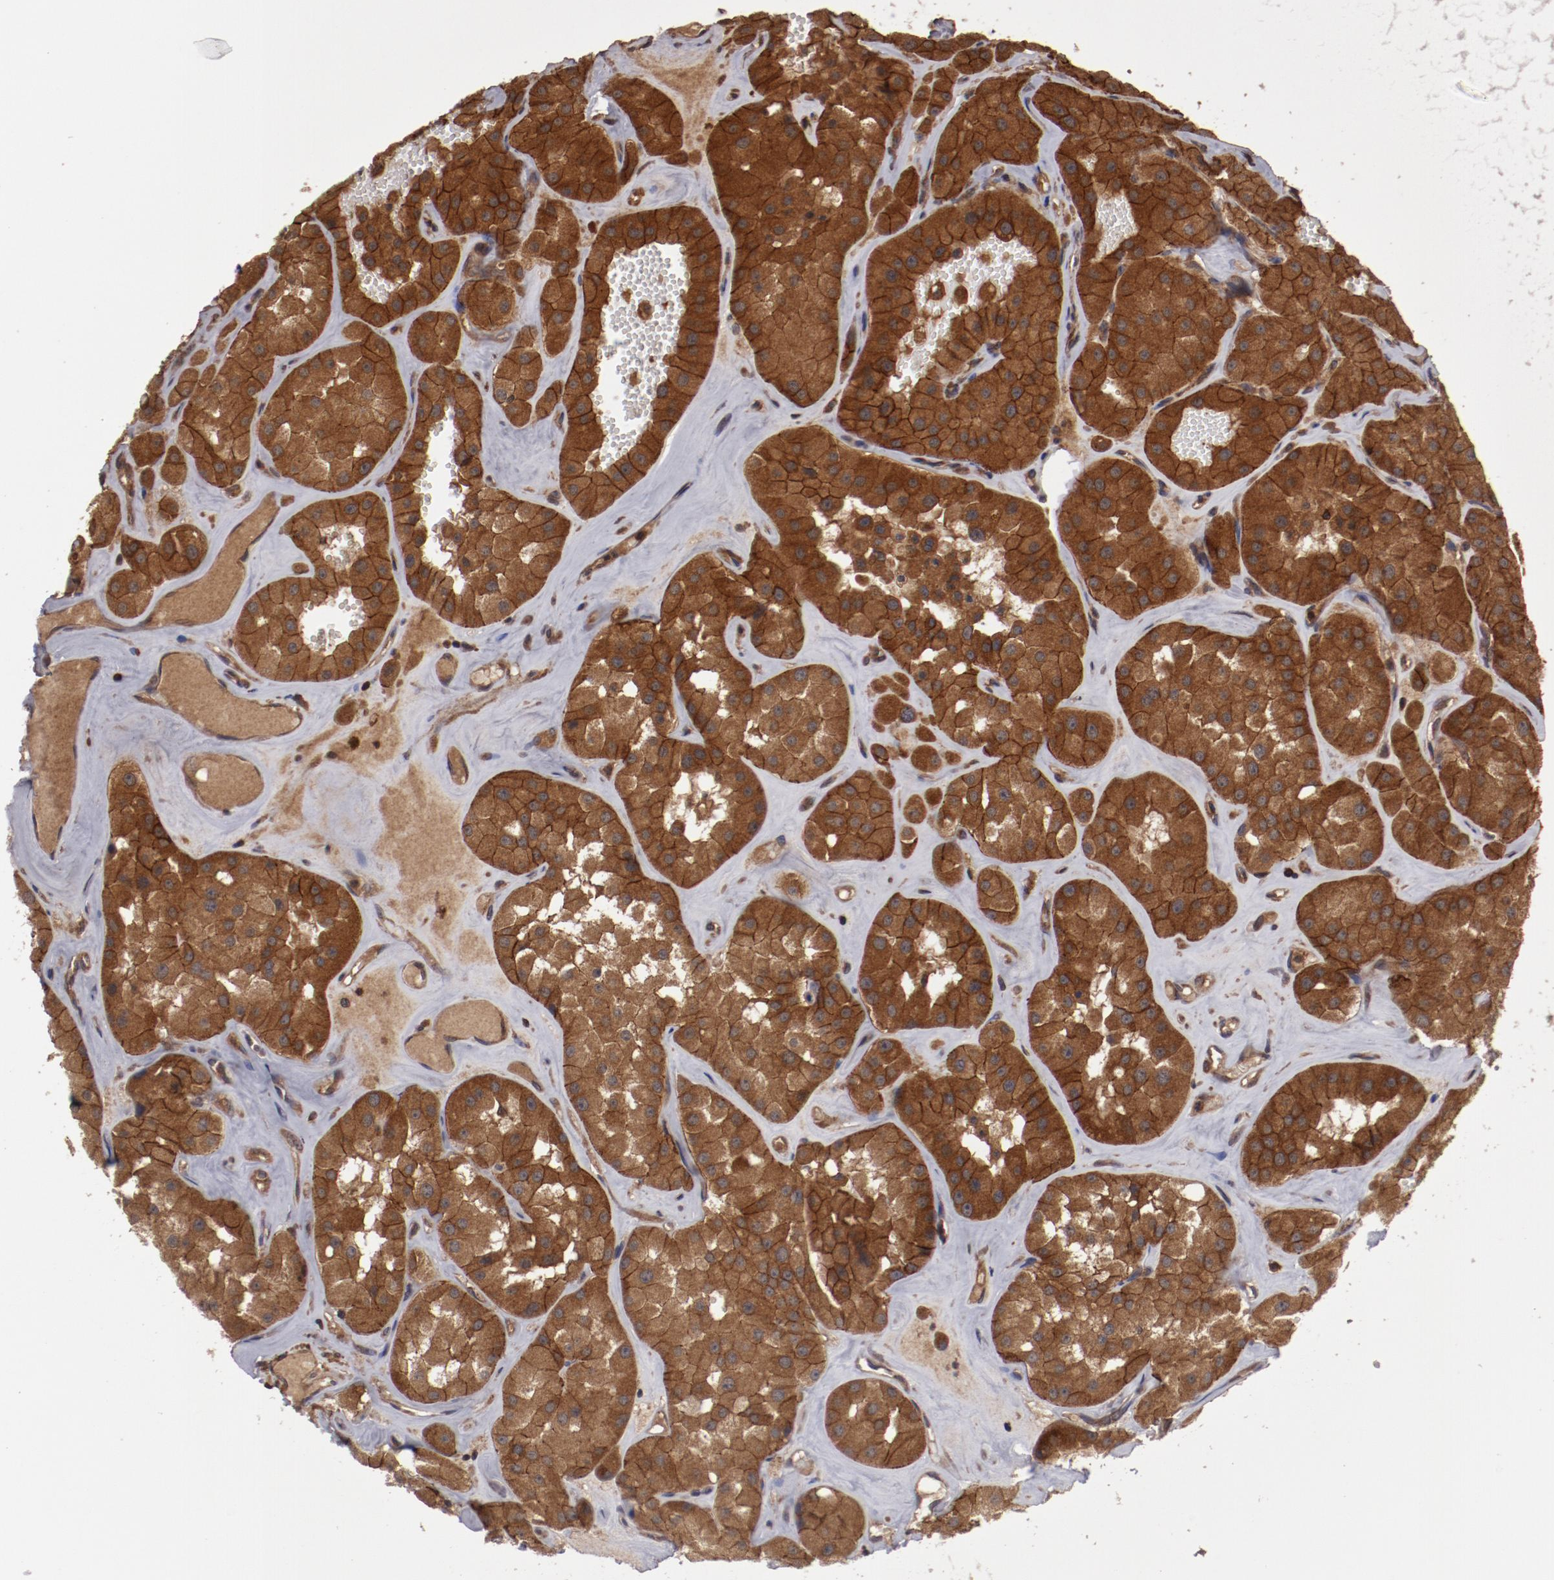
{"staining": {"intensity": "strong", "quantity": ">75%", "location": "cytoplasmic/membranous"}, "tissue": "renal cancer", "cell_type": "Tumor cells", "image_type": "cancer", "snomed": [{"axis": "morphology", "description": "Adenocarcinoma, uncertain malignant potential"}, {"axis": "topography", "description": "Kidney"}], "caption": "Adenocarcinoma,  uncertain malignant potential (renal) was stained to show a protein in brown. There is high levels of strong cytoplasmic/membranous expression in approximately >75% of tumor cells.", "gene": "RPS6KA6", "patient": {"sex": "male", "age": 63}}